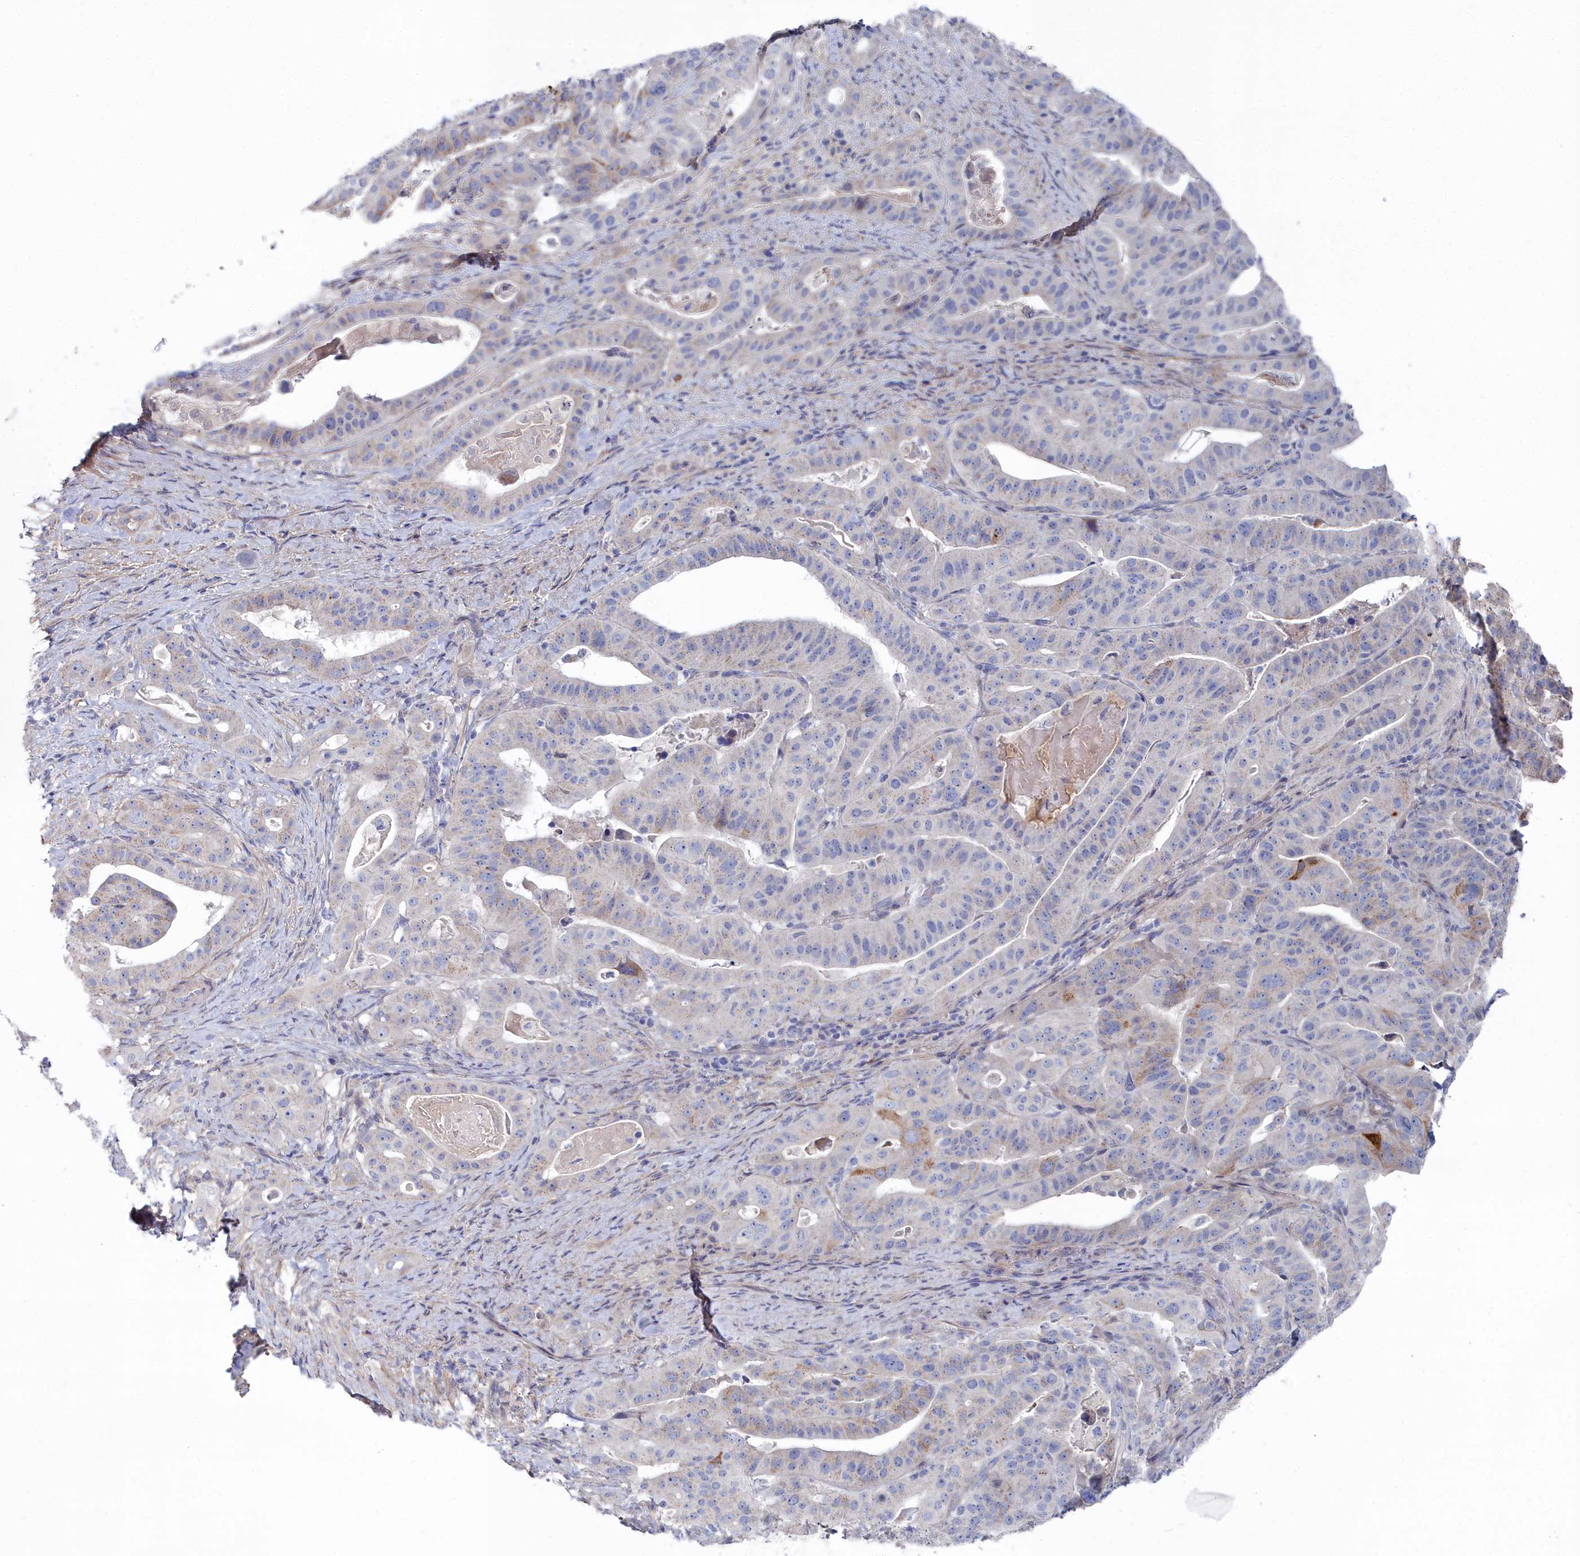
{"staining": {"intensity": "weak", "quantity": "<25%", "location": "cytoplasmic/membranous"}, "tissue": "stomach cancer", "cell_type": "Tumor cells", "image_type": "cancer", "snomed": [{"axis": "morphology", "description": "Adenocarcinoma, NOS"}, {"axis": "topography", "description": "Stomach"}], "caption": "High power microscopy image of an immunohistochemistry histopathology image of stomach adenocarcinoma, revealing no significant expression in tumor cells. The staining is performed using DAB brown chromogen with nuclei counter-stained in using hematoxylin.", "gene": "SHISAL2A", "patient": {"sex": "male", "age": 48}}